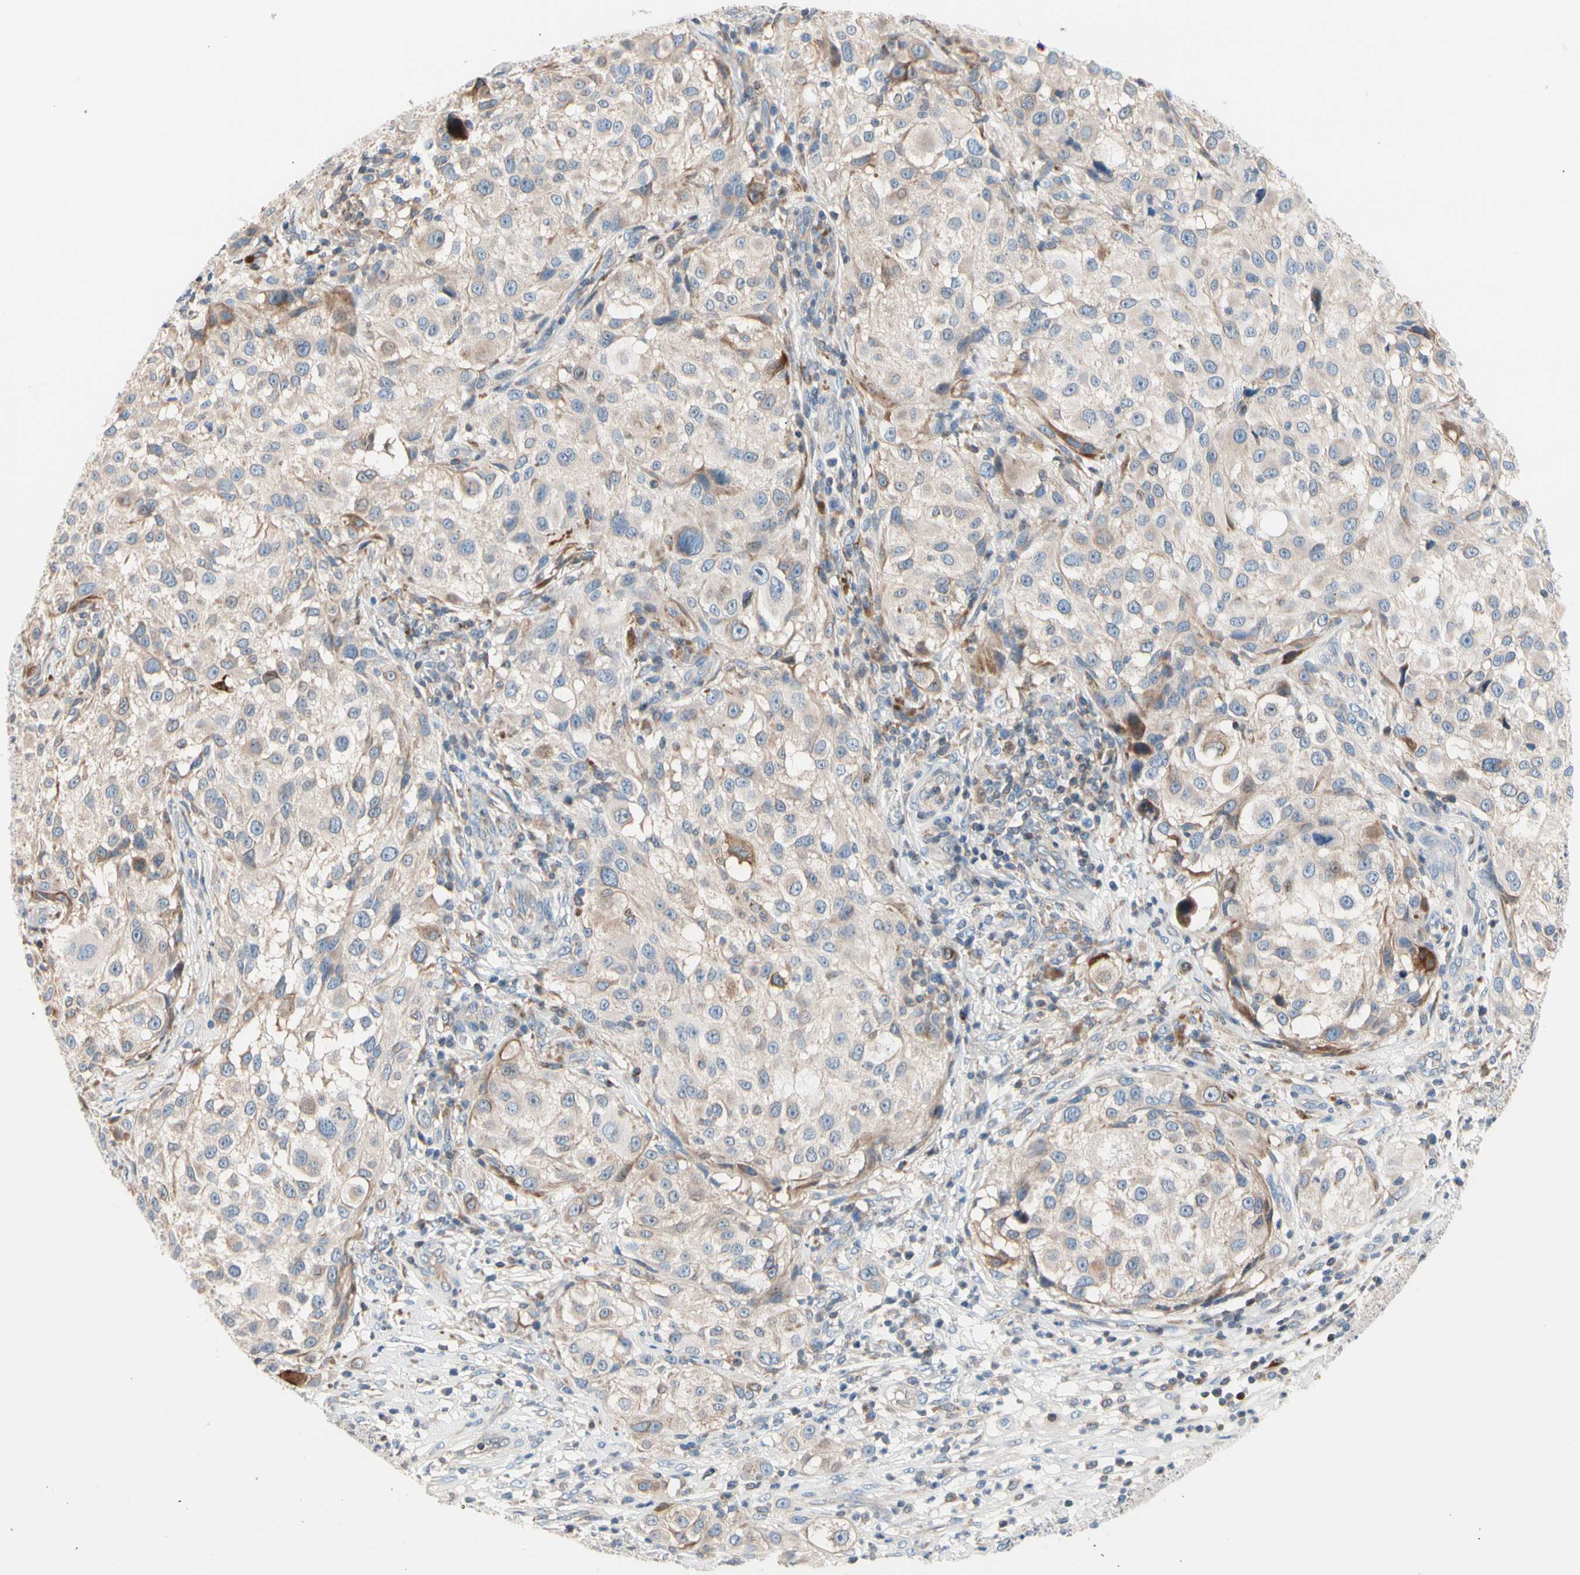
{"staining": {"intensity": "weak", "quantity": ">75%", "location": "cytoplasmic/membranous"}, "tissue": "melanoma", "cell_type": "Tumor cells", "image_type": "cancer", "snomed": [{"axis": "morphology", "description": "Necrosis, NOS"}, {"axis": "morphology", "description": "Malignant melanoma, NOS"}, {"axis": "topography", "description": "Skin"}], "caption": "Protein expression by IHC reveals weak cytoplasmic/membranous positivity in about >75% of tumor cells in malignant melanoma. (brown staining indicates protein expression, while blue staining denotes nuclei).", "gene": "MAP3K3", "patient": {"sex": "female", "age": 87}}